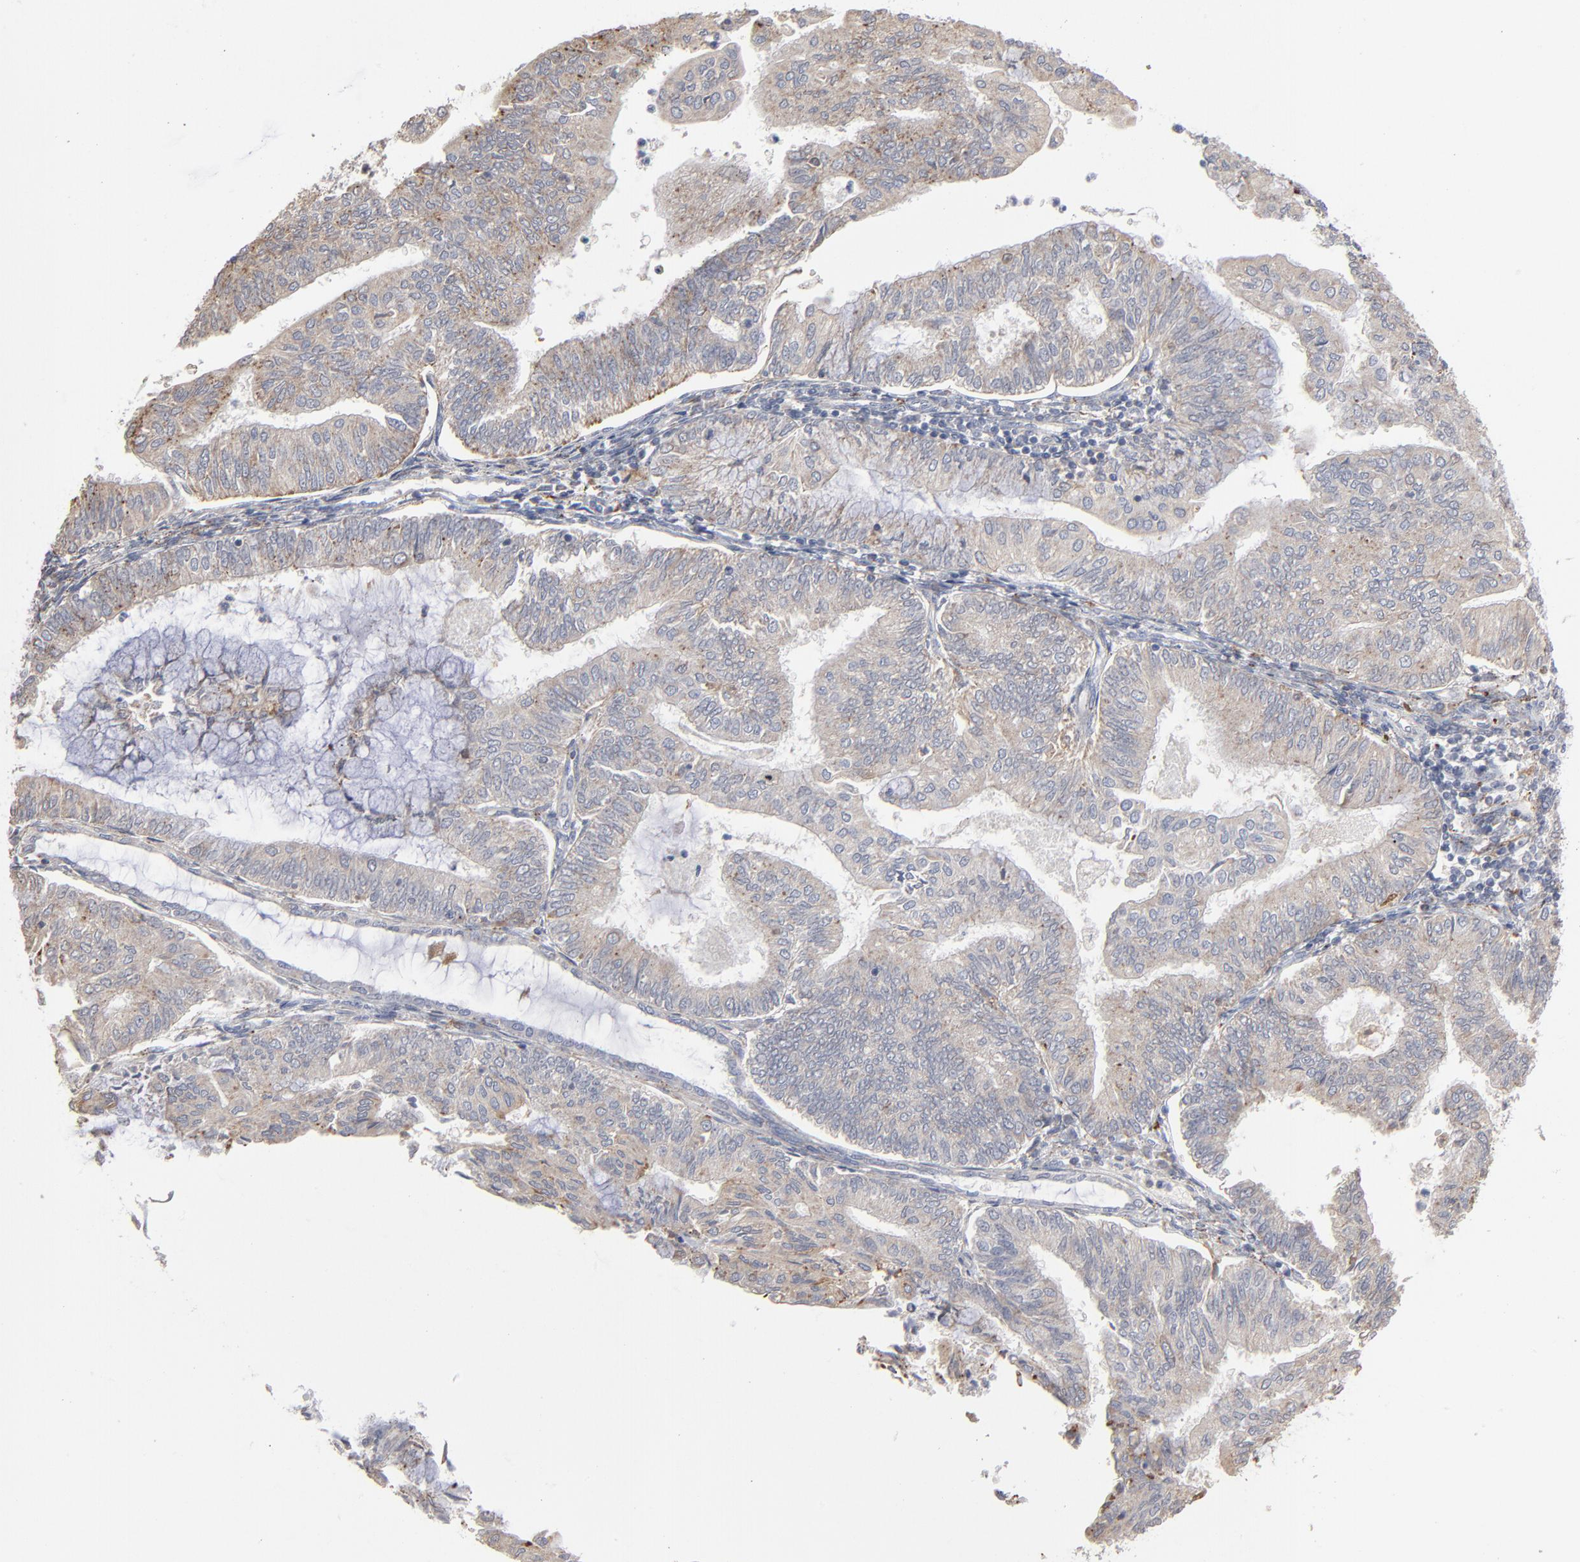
{"staining": {"intensity": "weak", "quantity": ">75%", "location": "cytoplasmic/membranous"}, "tissue": "endometrial cancer", "cell_type": "Tumor cells", "image_type": "cancer", "snomed": [{"axis": "morphology", "description": "Adenocarcinoma, NOS"}, {"axis": "topography", "description": "Endometrium"}], "caption": "Protein expression analysis of endometrial cancer (adenocarcinoma) demonstrates weak cytoplasmic/membranous expression in about >75% of tumor cells.", "gene": "POMT2", "patient": {"sex": "female", "age": 59}}